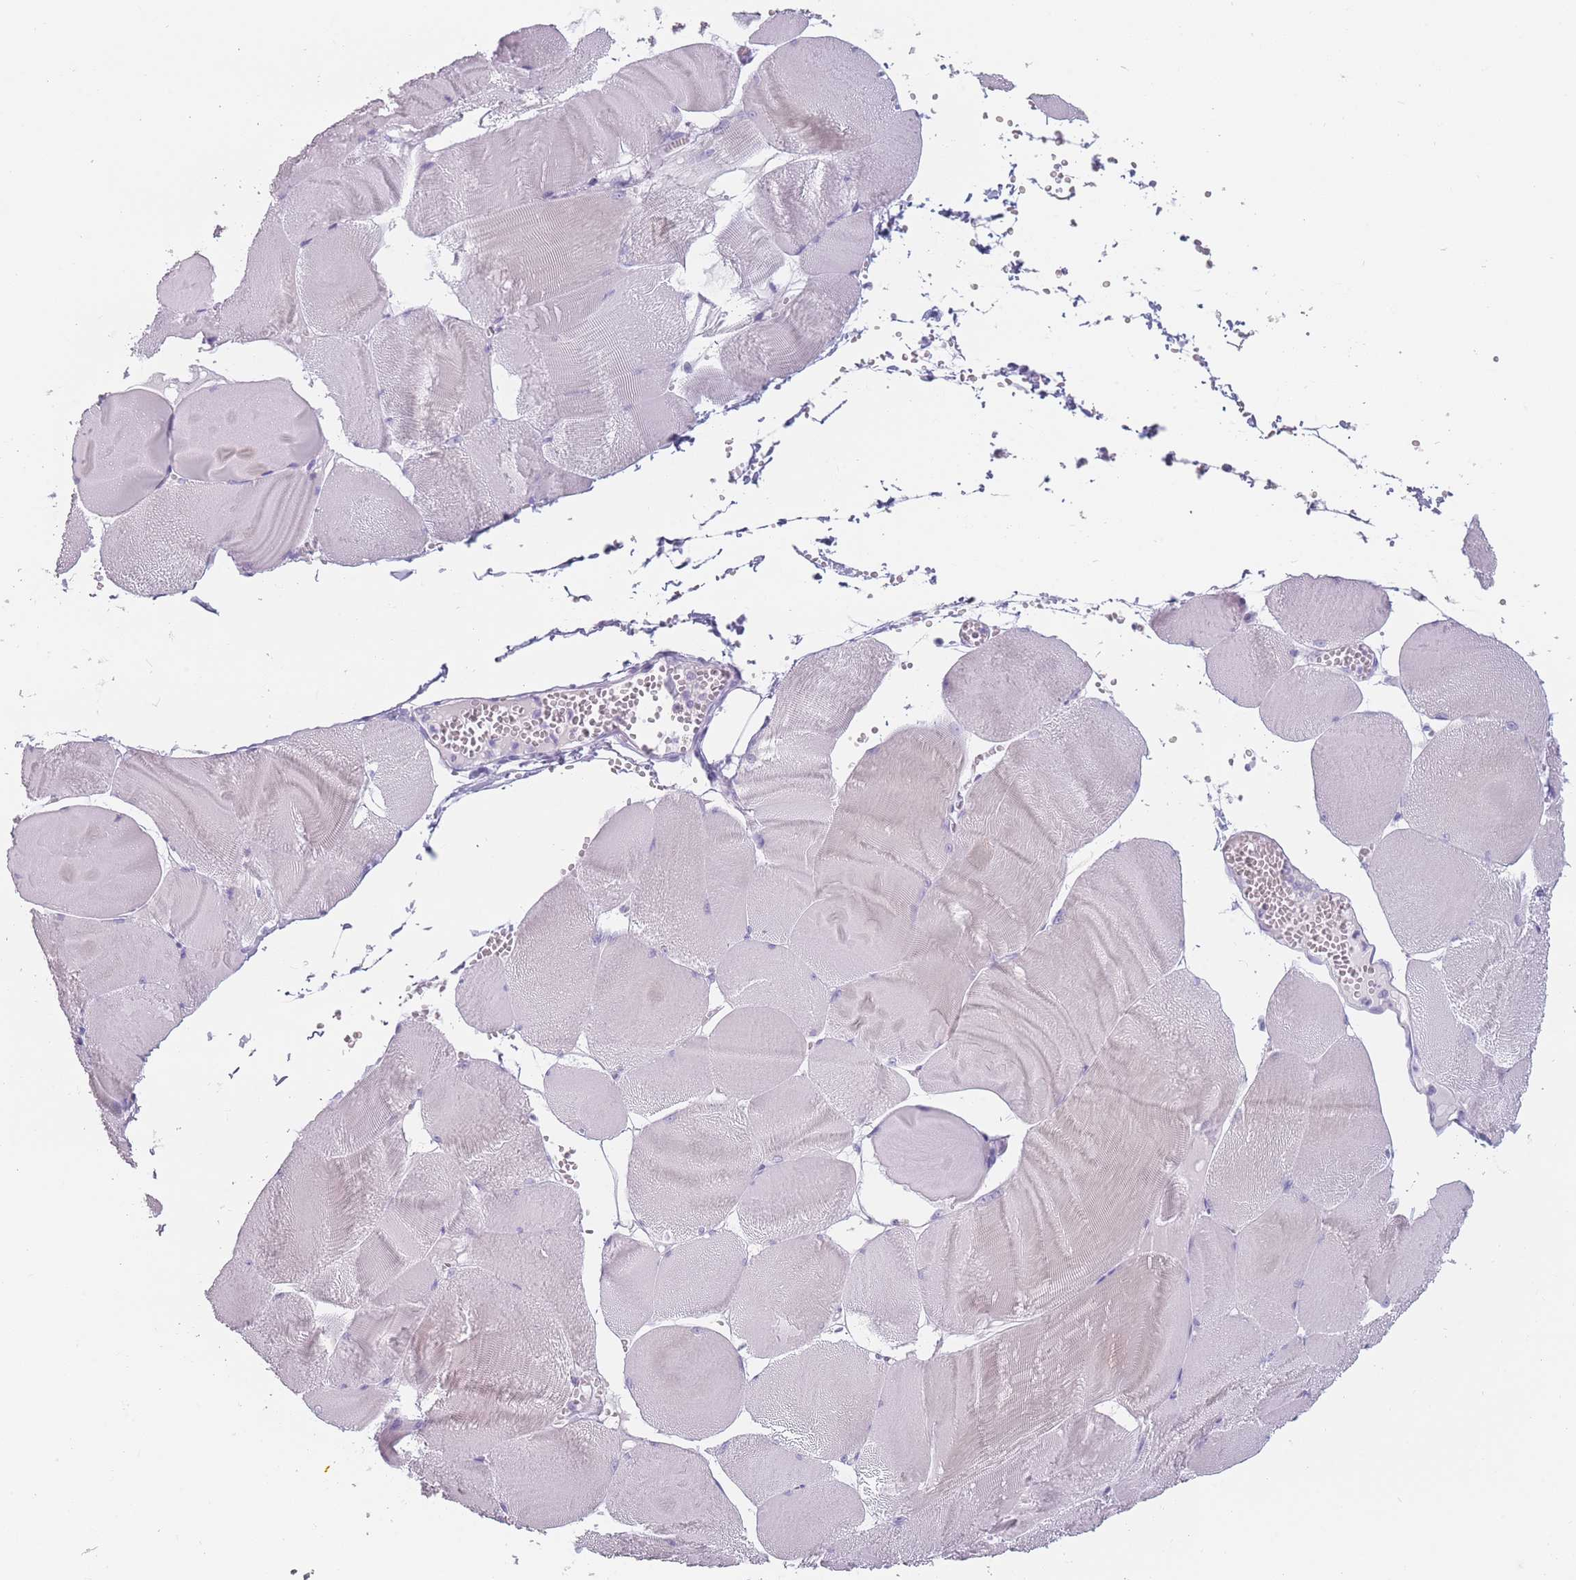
{"staining": {"intensity": "weak", "quantity": "<25%", "location": "cytoplasmic/membranous"}, "tissue": "skeletal muscle", "cell_type": "Myocytes", "image_type": "normal", "snomed": [{"axis": "morphology", "description": "Normal tissue, NOS"}, {"axis": "morphology", "description": "Basal cell carcinoma"}, {"axis": "topography", "description": "Skeletal muscle"}], "caption": "Benign skeletal muscle was stained to show a protein in brown. There is no significant positivity in myocytes. (DAB immunohistochemistry (IHC) visualized using brightfield microscopy, high magnification).", "gene": "PPFIA3", "patient": {"sex": "female", "age": 64}}